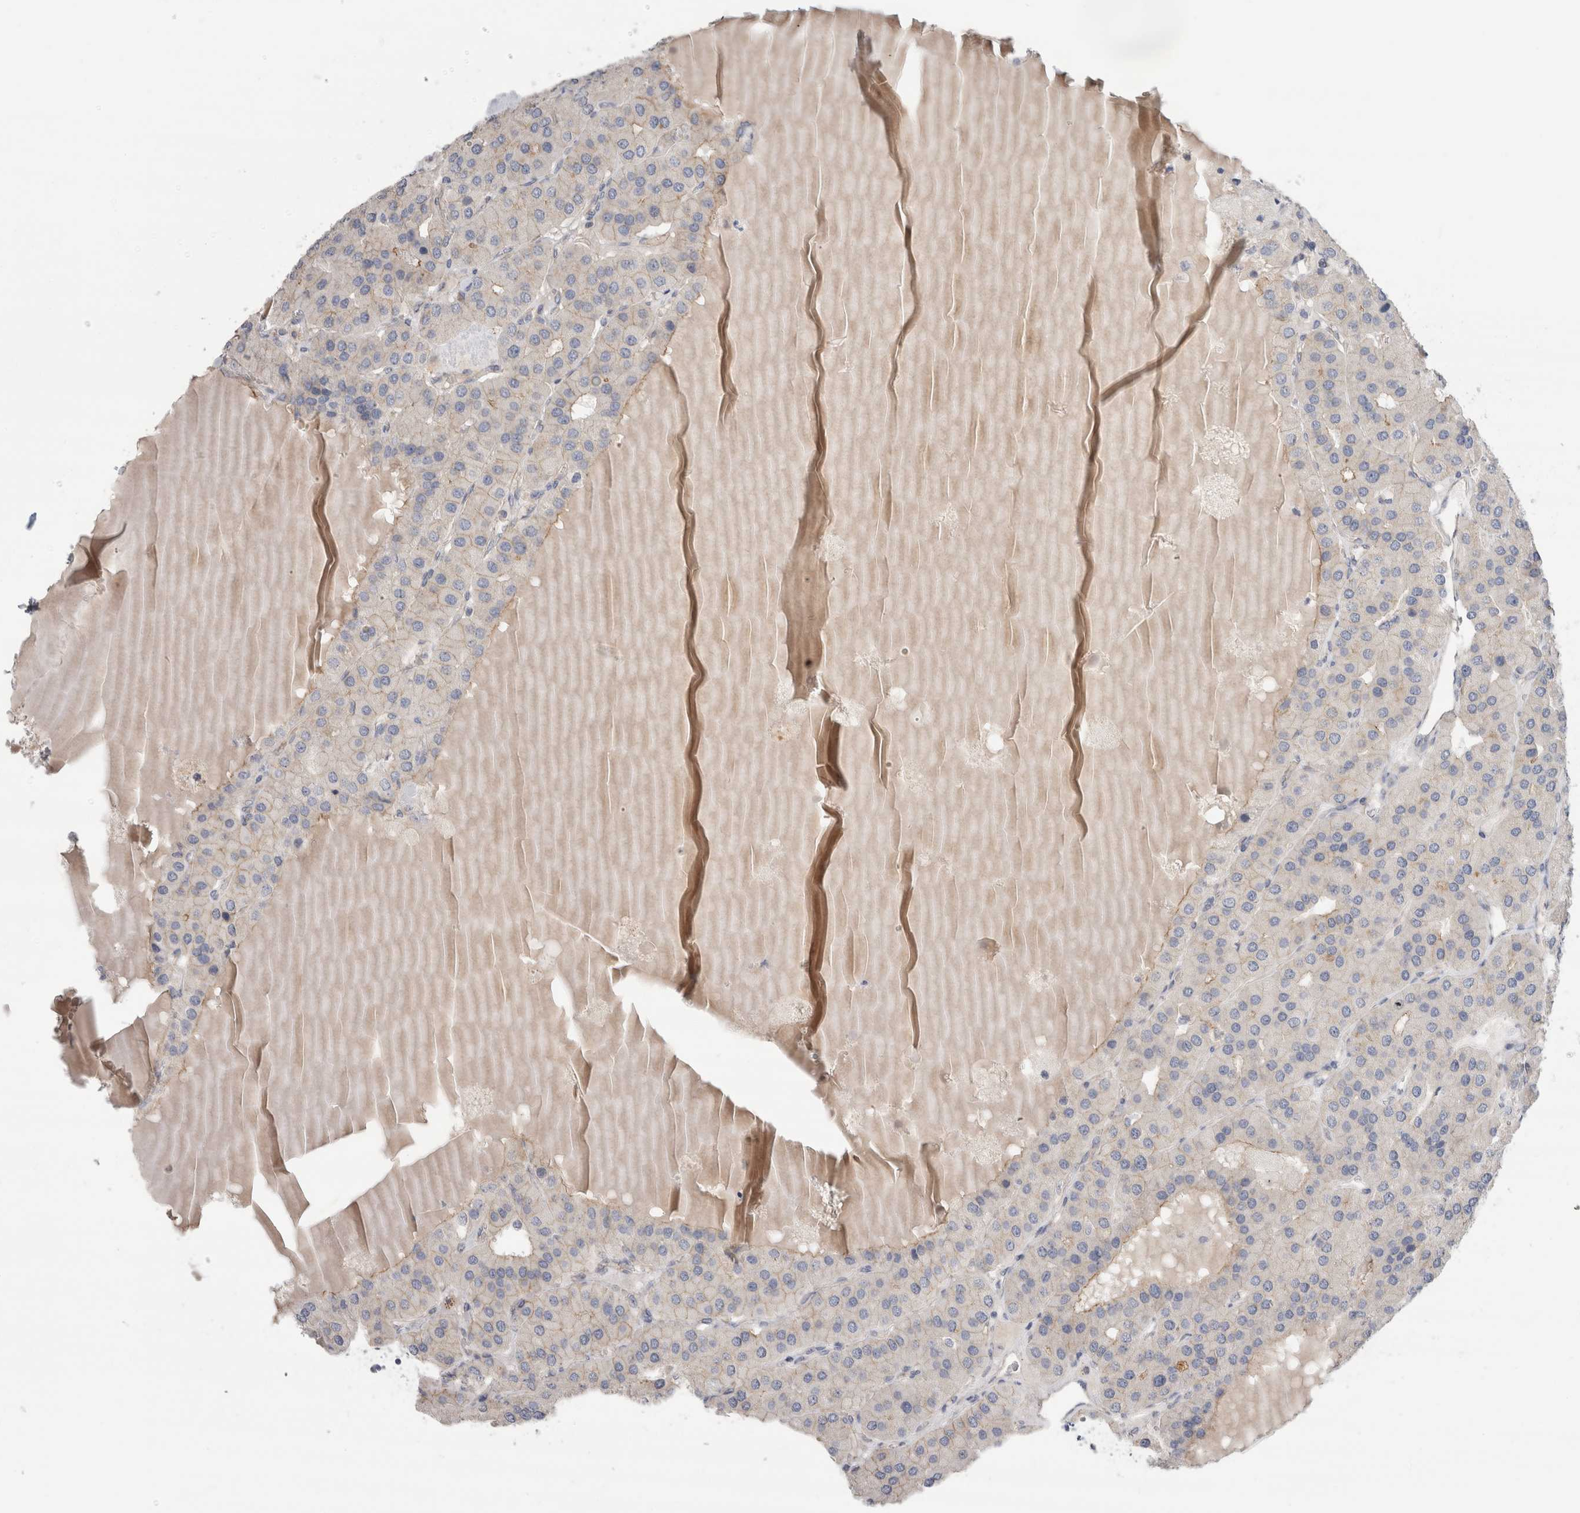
{"staining": {"intensity": "weak", "quantity": "25%-75%", "location": "cytoplasmic/membranous"}, "tissue": "parathyroid gland", "cell_type": "Glandular cells", "image_type": "normal", "snomed": [{"axis": "morphology", "description": "Normal tissue, NOS"}, {"axis": "morphology", "description": "Adenoma, NOS"}, {"axis": "topography", "description": "Parathyroid gland"}], "caption": "Protein staining displays weak cytoplasmic/membranous positivity in approximately 25%-75% of glandular cells in benign parathyroid gland. The staining was performed using DAB, with brown indicating positive protein expression. Nuclei are stained blue with hematoxylin.", "gene": "AFP", "patient": {"sex": "female", "age": 86}}